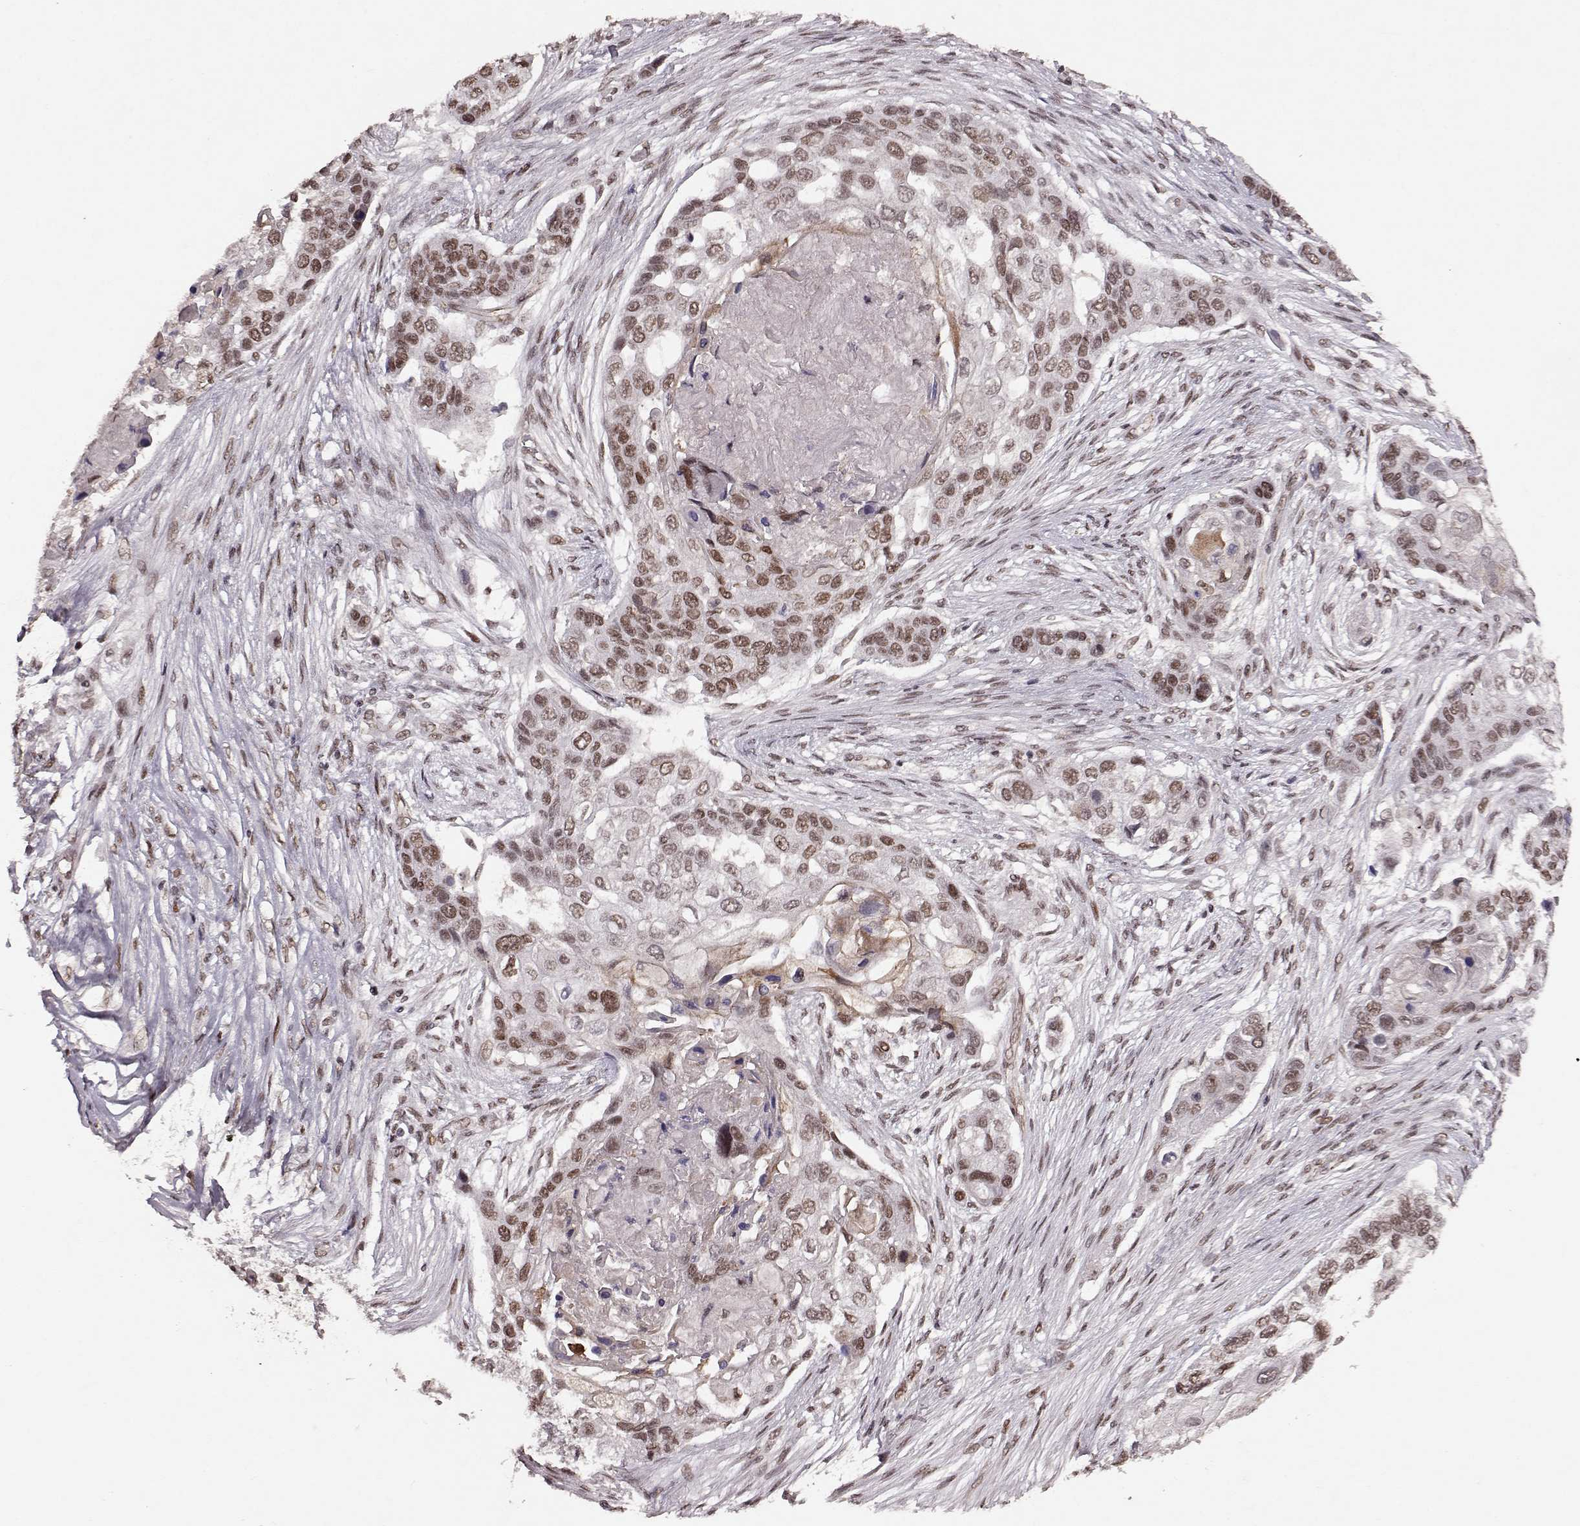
{"staining": {"intensity": "weak", "quantity": ">75%", "location": "nuclear"}, "tissue": "lung cancer", "cell_type": "Tumor cells", "image_type": "cancer", "snomed": [{"axis": "morphology", "description": "Squamous cell carcinoma, NOS"}, {"axis": "topography", "description": "Lung"}], "caption": "High-magnification brightfield microscopy of squamous cell carcinoma (lung) stained with DAB (brown) and counterstained with hematoxylin (blue). tumor cells exhibit weak nuclear positivity is seen in about>75% of cells.", "gene": "RRAGD", "patient": {"sex": "male", "age": 69}}